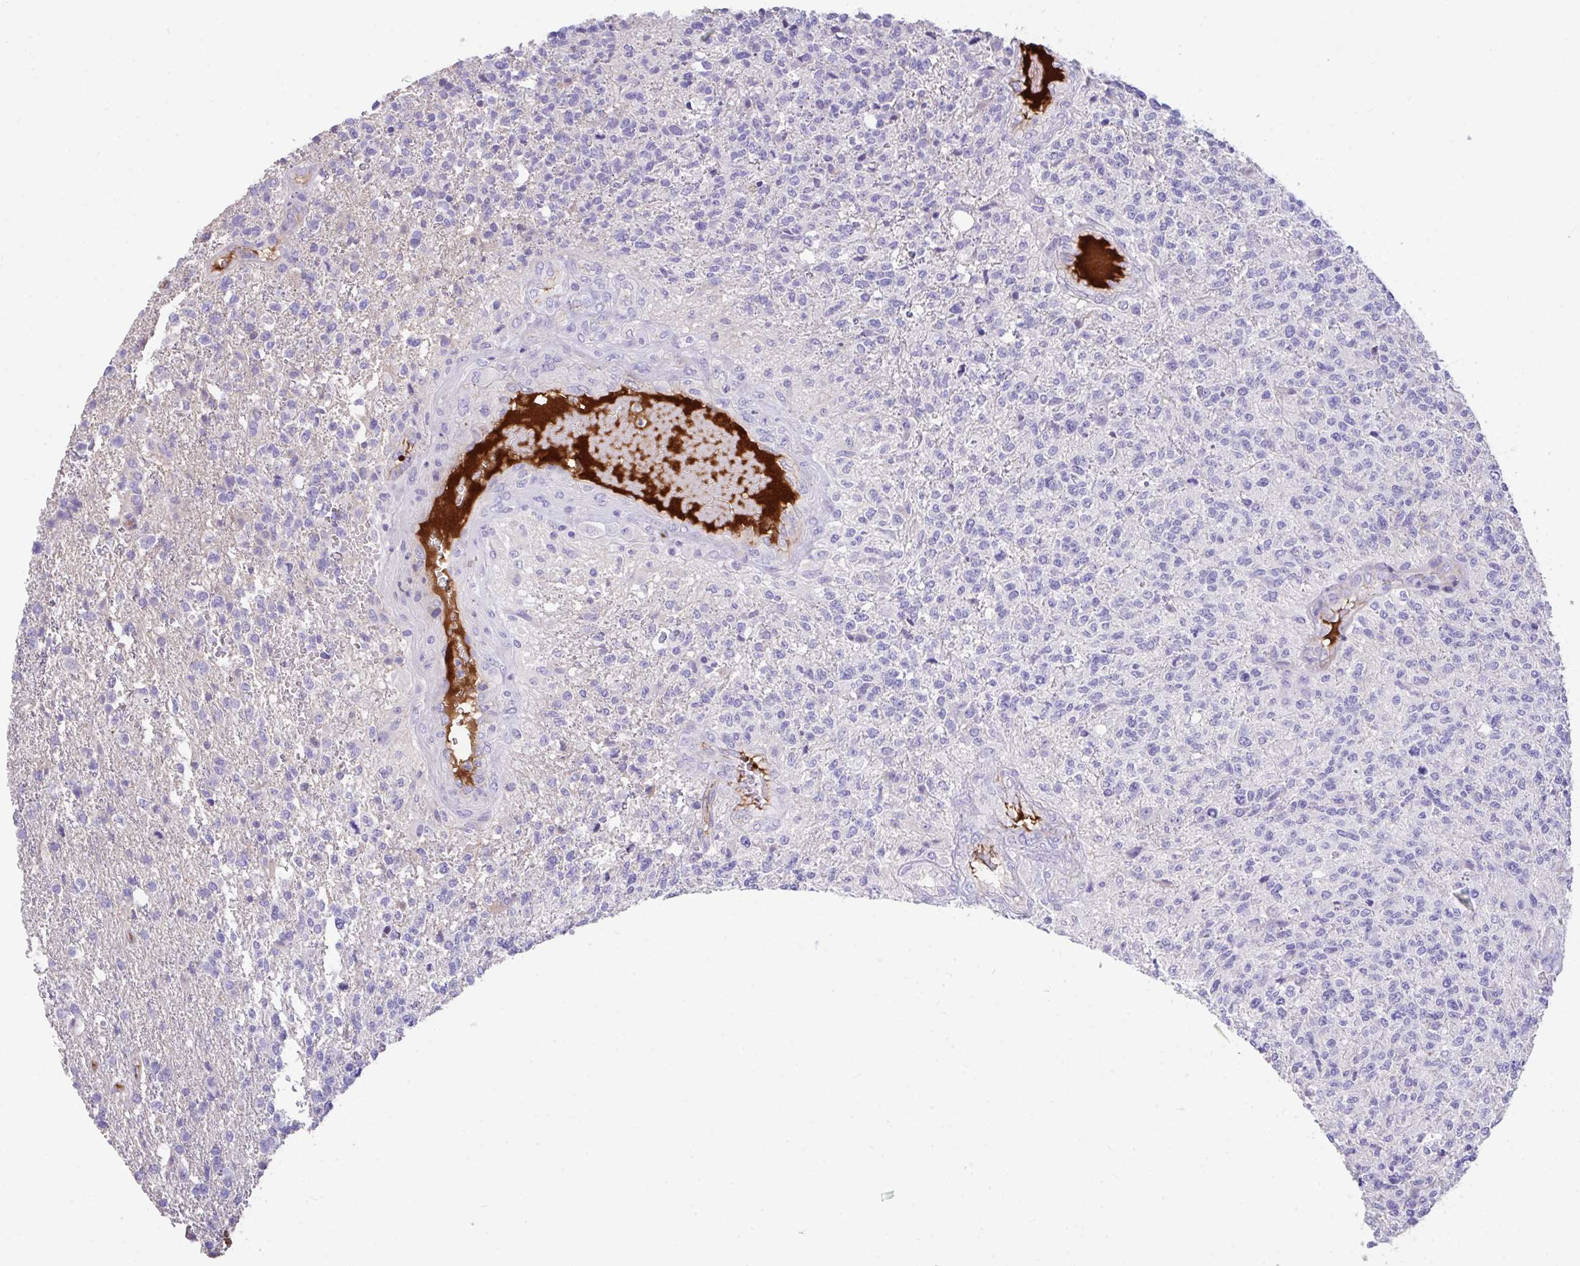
{"staining": {"intensity": "negative", "quantity": "none", "location": "none"}, "tissue": "glioma", "cell_type": "Tumor cells", "image_type": "cancer", "snomed": [{"axis": "morphology", "description": "Glioma, malignant, High grade"}, {"axis": "topography", "description": "Brain"}], "caption": "Immunohistochemistry (IHC) micrograph of human high-grade glioma (malignant) stained for a protein (brown), which displays no expression in tumor cells.", "gene": "ZNF813", "patient": {"sex": "male", "age": 56}}